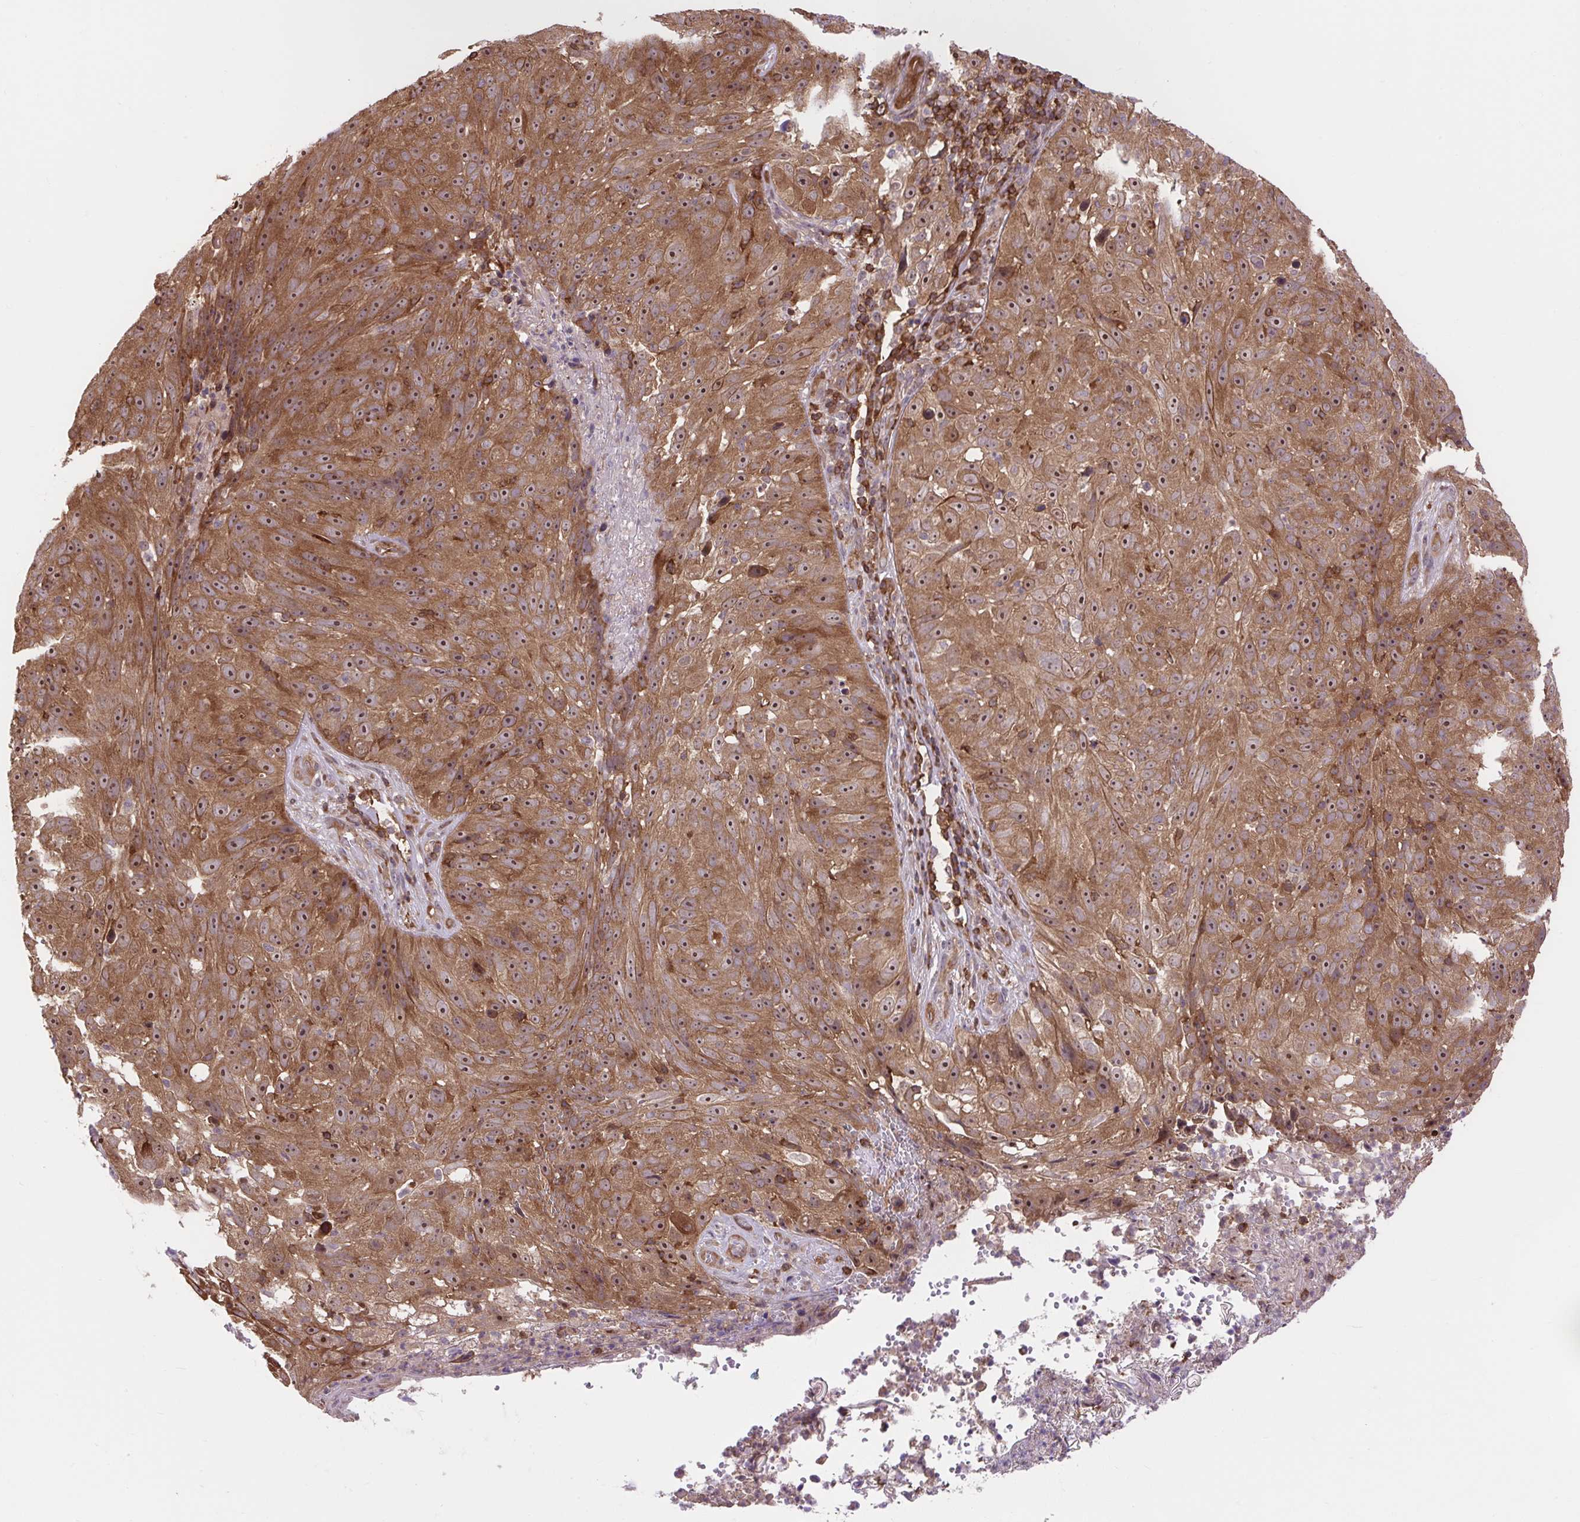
{"staining": {"intensity": "moderate", "quantity": ">75%", "location": "cytoplasmic/membranous,nuclear"}, "tissue": "skin cancer", "cell_type": "Tumor cells", "image_type": "cancer", "snomed": [{"axis": "morphology", "description": "Squamous cell carcinoma, NOS"}, {"axis": "topography", "description": "Skin"}], "caption": "The micrograph displays staining of skin cancer (squamous cell carcinoma), revealing moderate cytoplasmic/membranous and nuclear protein expression (brown color) within tumor cells.", "gene": "PLCG1", "patient": {"sex": "female", "age": 87}}